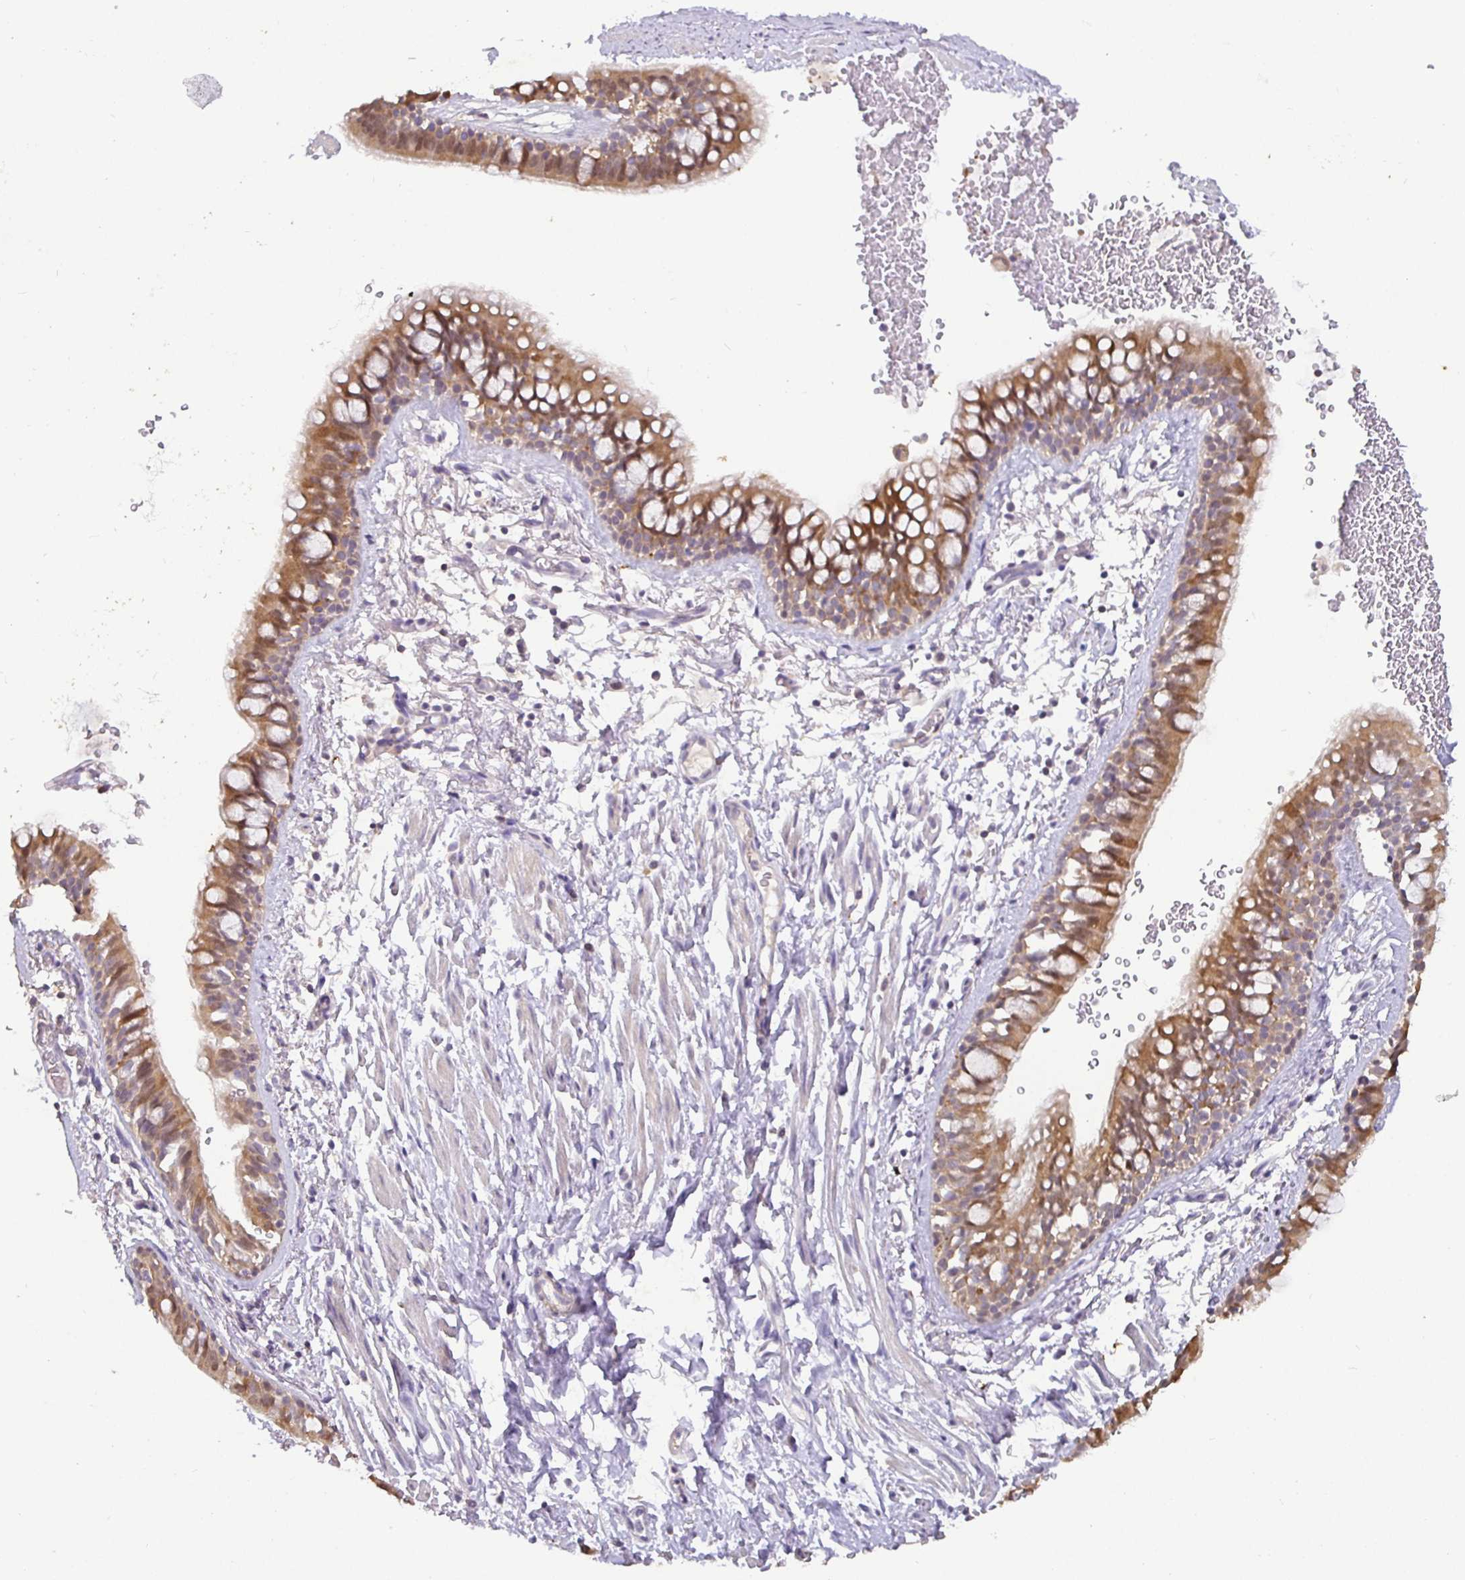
{"staining": {"intensity": "moderate", "quantity": ">75%", "location": "cytoplasmic/membranous,nuclear"}, "tissue": "bronchus", "cell_type": "Respiratory epithelial cells", "image_type": "normal", "snomed": [{"axis": "morphology", "description": "Normal tissue, NOS"}, {"axis": "topography", "description": "Lymph node"}, {"axis": "topography", "description": "Cartilage tissue"}, {"axis": "topography", "description": "Bronchus"}], "caption": "An image of human bronchus stained for a protein displays moderate cytoplasmic/membranous,nuclear brown staining in respiratory epithelial cells. Nuclei are stained in blue.", "gene": "SHISA4", "patient": {"sex": "female", "age": 70}}